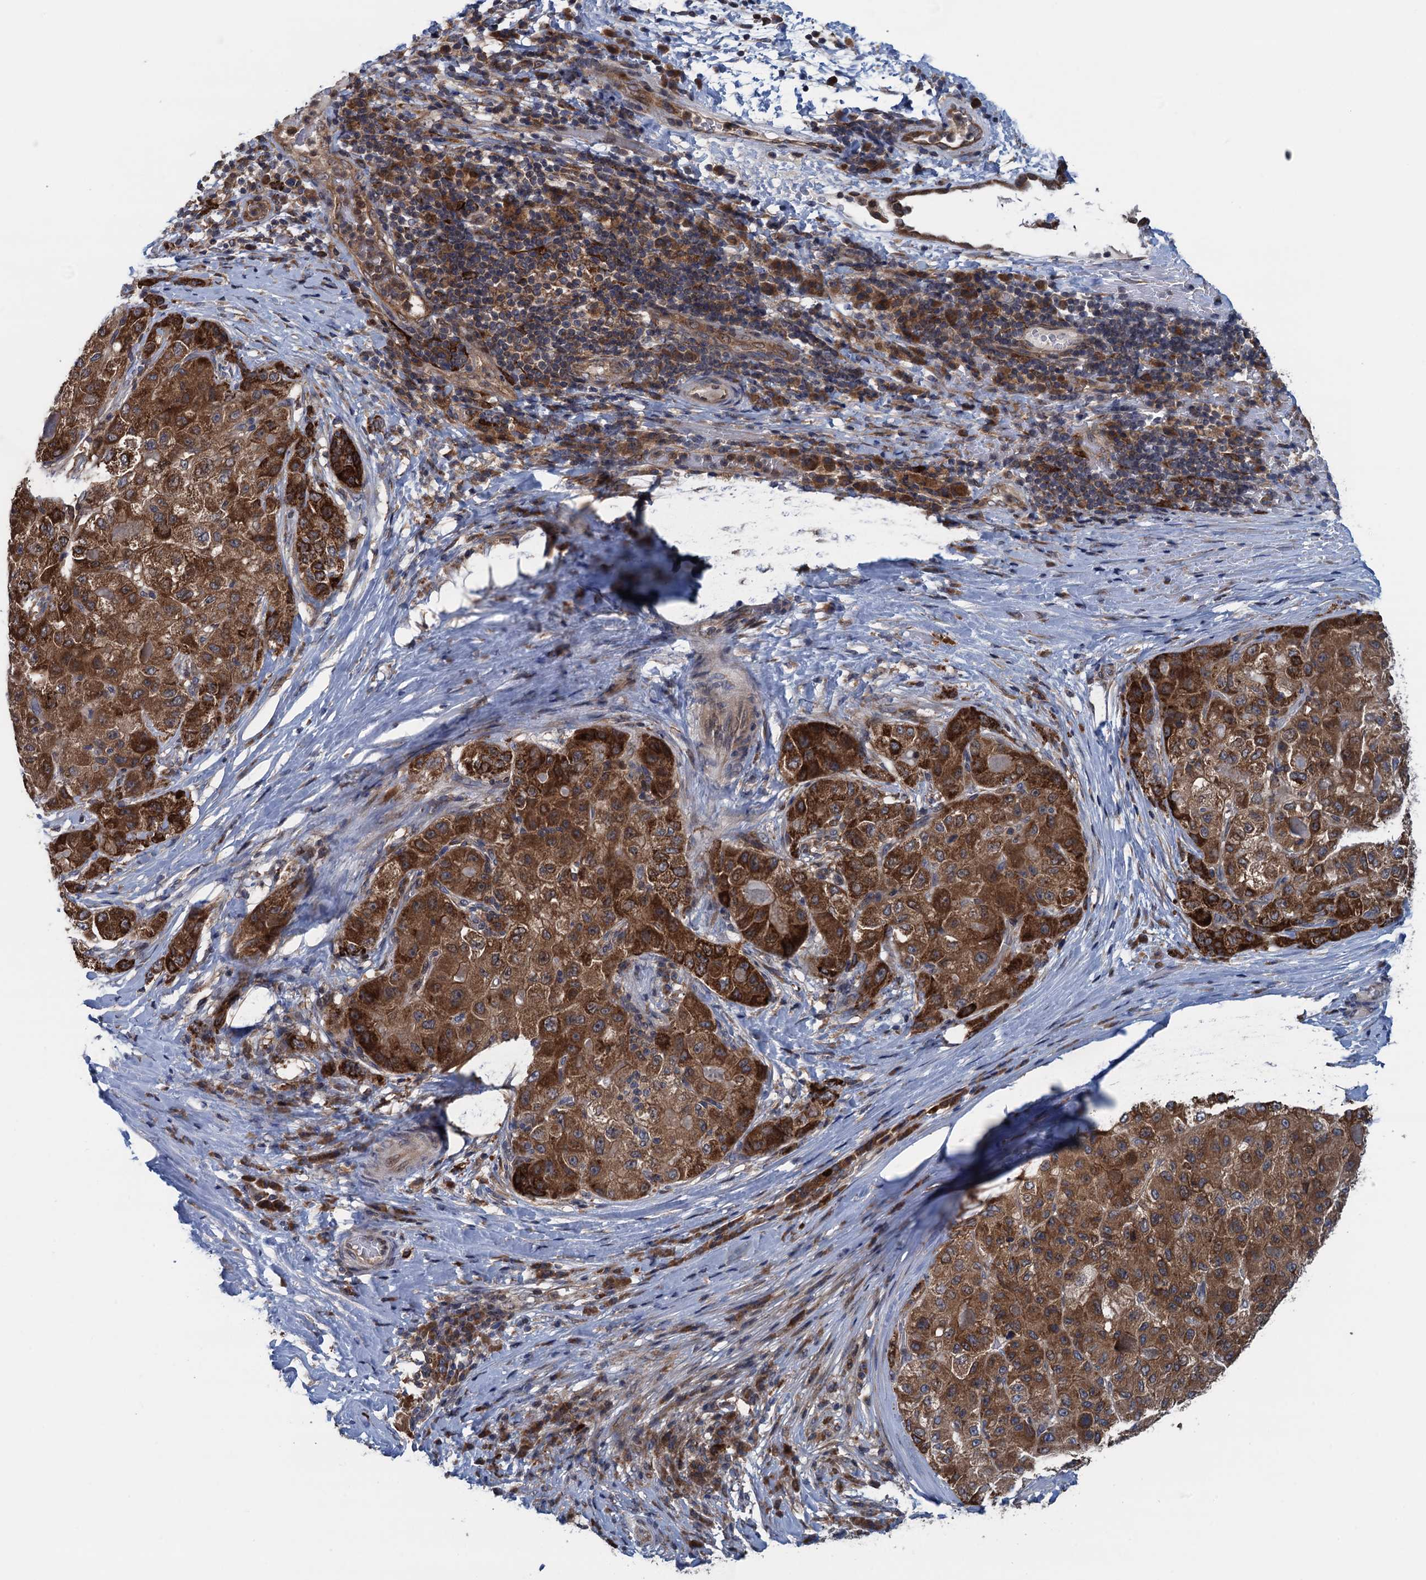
{"staining": {"intensity": "strong", "quantity": ">75%", "location": "cytoplasmic/membranous"}, "tissue": "liver cancer", "cell_type": "Tumor cells", "image_type": "cancer", "snomed": [{"axis": "morphology", "description": "Carcinoma, Hepatocellular, NOS"}, {"axis": "topography", "description": "Liver"}], "caption": "This histopathology image exhibits liver hepatocellular carcinoma stained with IHC to label a protein in brown. The cytoplasmic/membranous of tumor cells show strong positivity for the protein. Nuclei are counter-stained blue.", "gene": "CNTN5", "patient": {"sex": "male", "age": 80}}